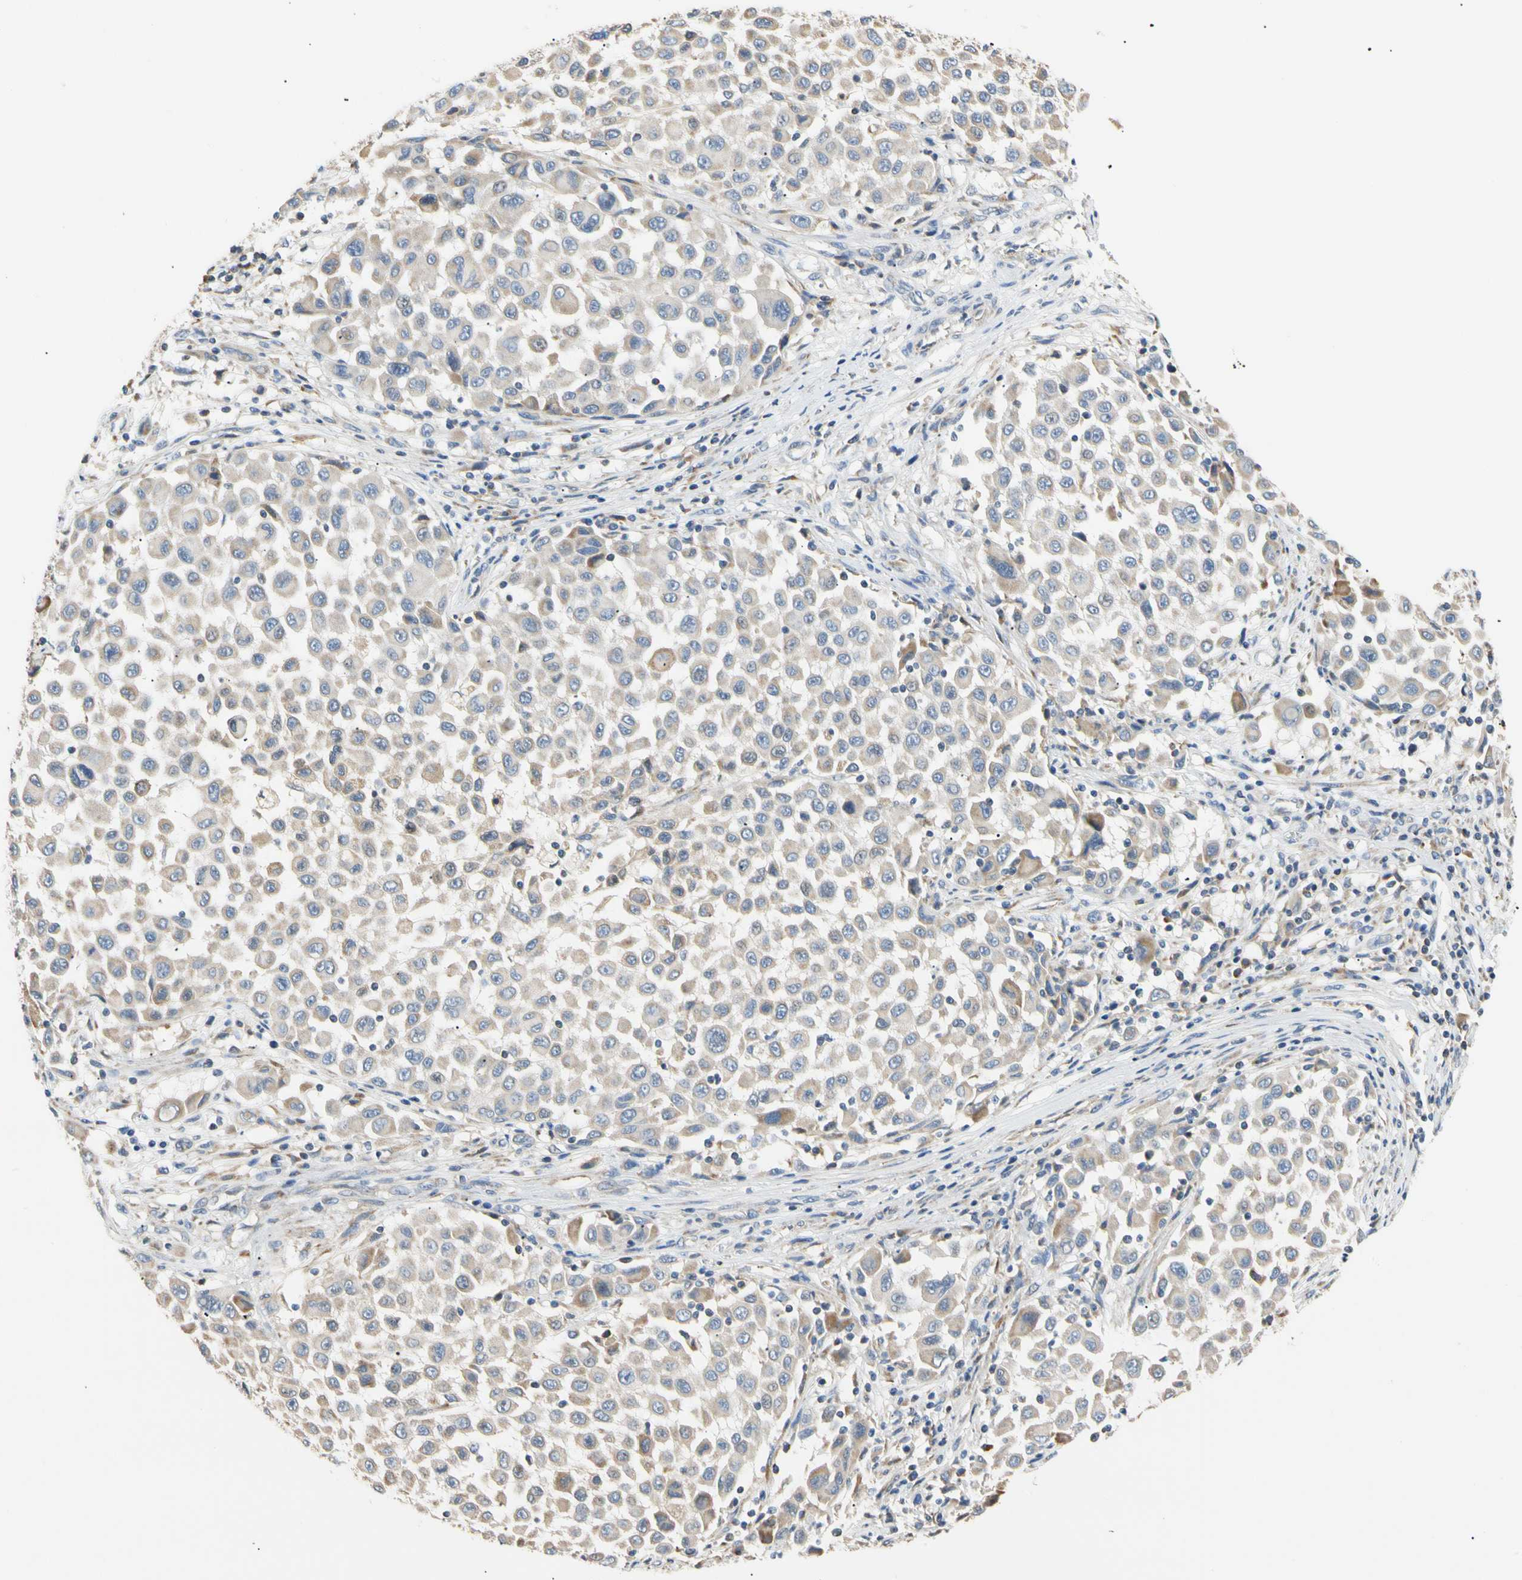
{"staining": {"intensity": "weak", "quantity": "<25%", "location": "cytoplasmic/membranous"}, "tissue": "melanoma", "cell_type": "Tumor cells", "image_type": "cancer", "snomed": [{"axis": "morphology", "description": "Malignant melanoma, Metastatic site"}, {"axis": "topography", "description": "Lymph node"}], "caption": "IHC image of neoplastic tissue: melanoma stained with DAB (3,3'-diaminobenzidine) exhibits no significant protein expression in tumor cells.", "gene": "PLGRKT", "patient": {"sex": "male", "age": 61}}